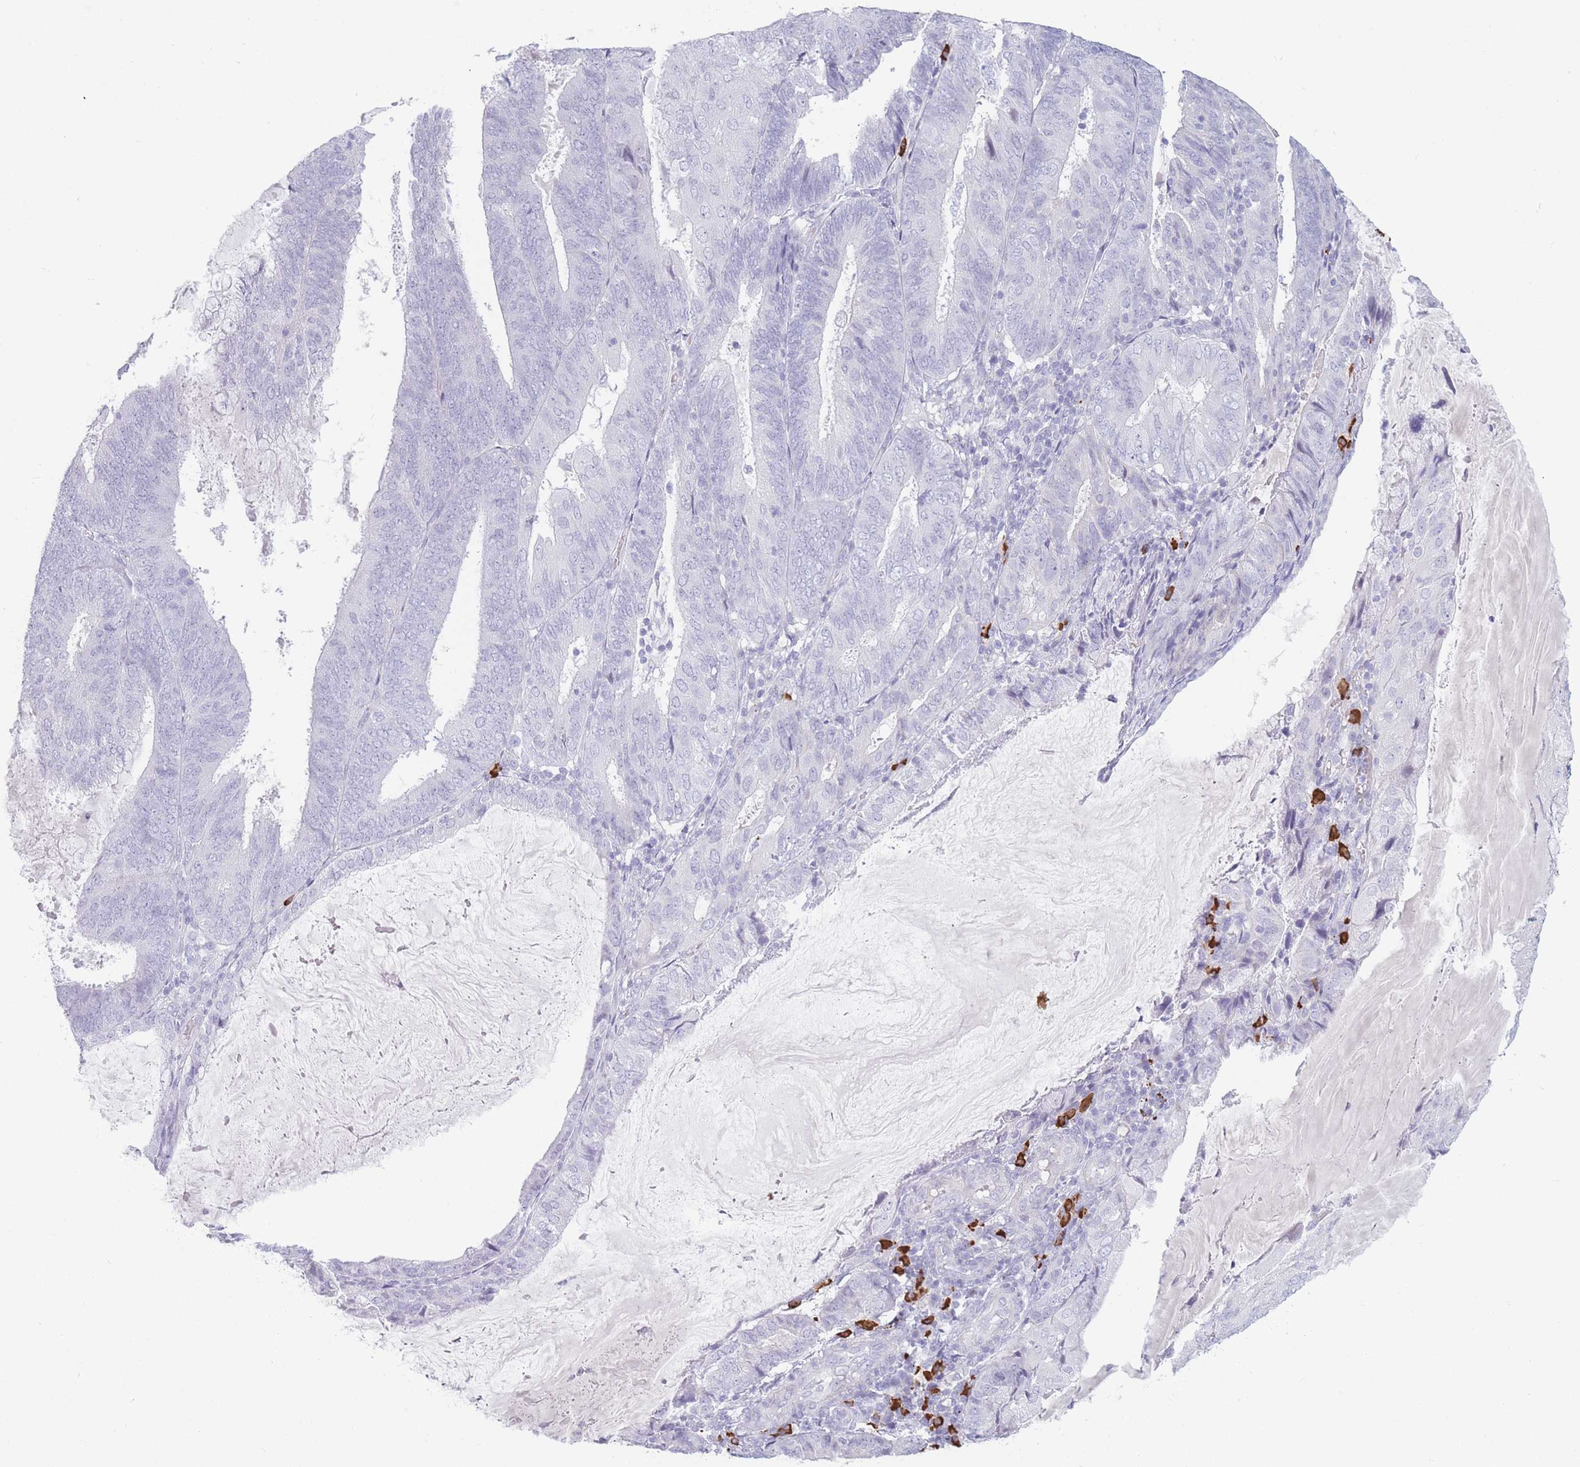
{"staining": {"intensity": "negative", "quantity": "none", "location": "none"}, "tissue": "endometrial cancer", "cell_type": "Tumor cells", "image_type": "cancer", "snomed": [{"axis": "morphology", "description": "Adenocarcinoma, NOS"}, {"axis": "topography", "description": "Endometrium"}], "caption": "This is an IHC micrograph of human endometrial cancer. There is no expression in tumor cells.", "gene": "PLEKHG2", "patient": {"sex": "female", "age": 81}}